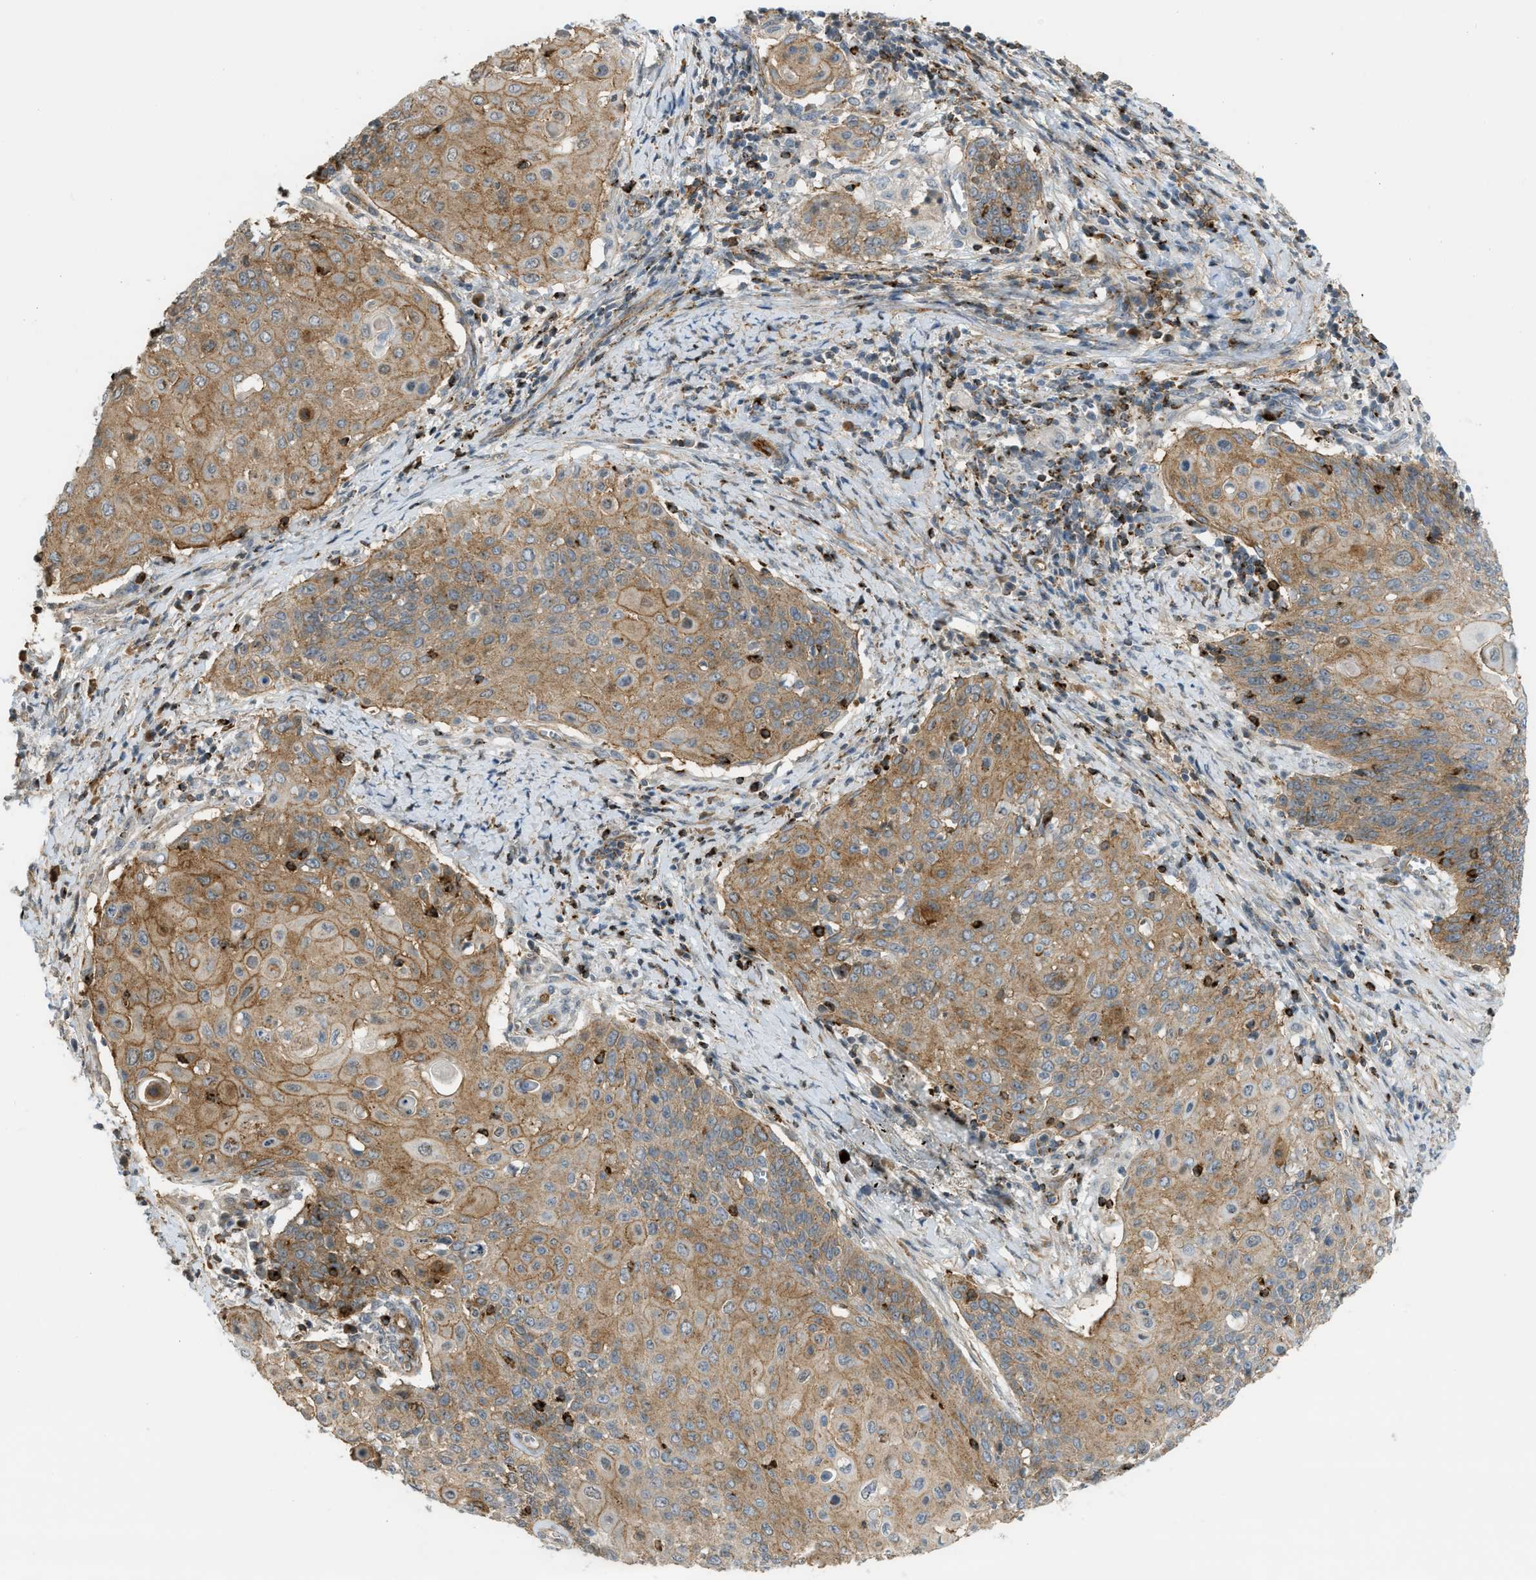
{"staining": {"intensity": "moderate", "quantity": ">75%", "location": "cytoplasmic/membranous"}, "tissue": "cervical cancer", "cell_type": "Tumor cells", "image_type": "cancer", "snomed": [{"axis": "morphology", "description": "Squamous cell carcinoma, NOS"}, {"axis": "topography", "description": "Cervix"}], "caption": "There is medium levels of moderate cytoplasmic/membranous positivity in tumor cells of squamous cell carcinoma (cervical), as demonstrated by immunohistochemical staining (brown color).", "gene": "KIAA1671", "patient": {"sex": "female", "age": 39}}